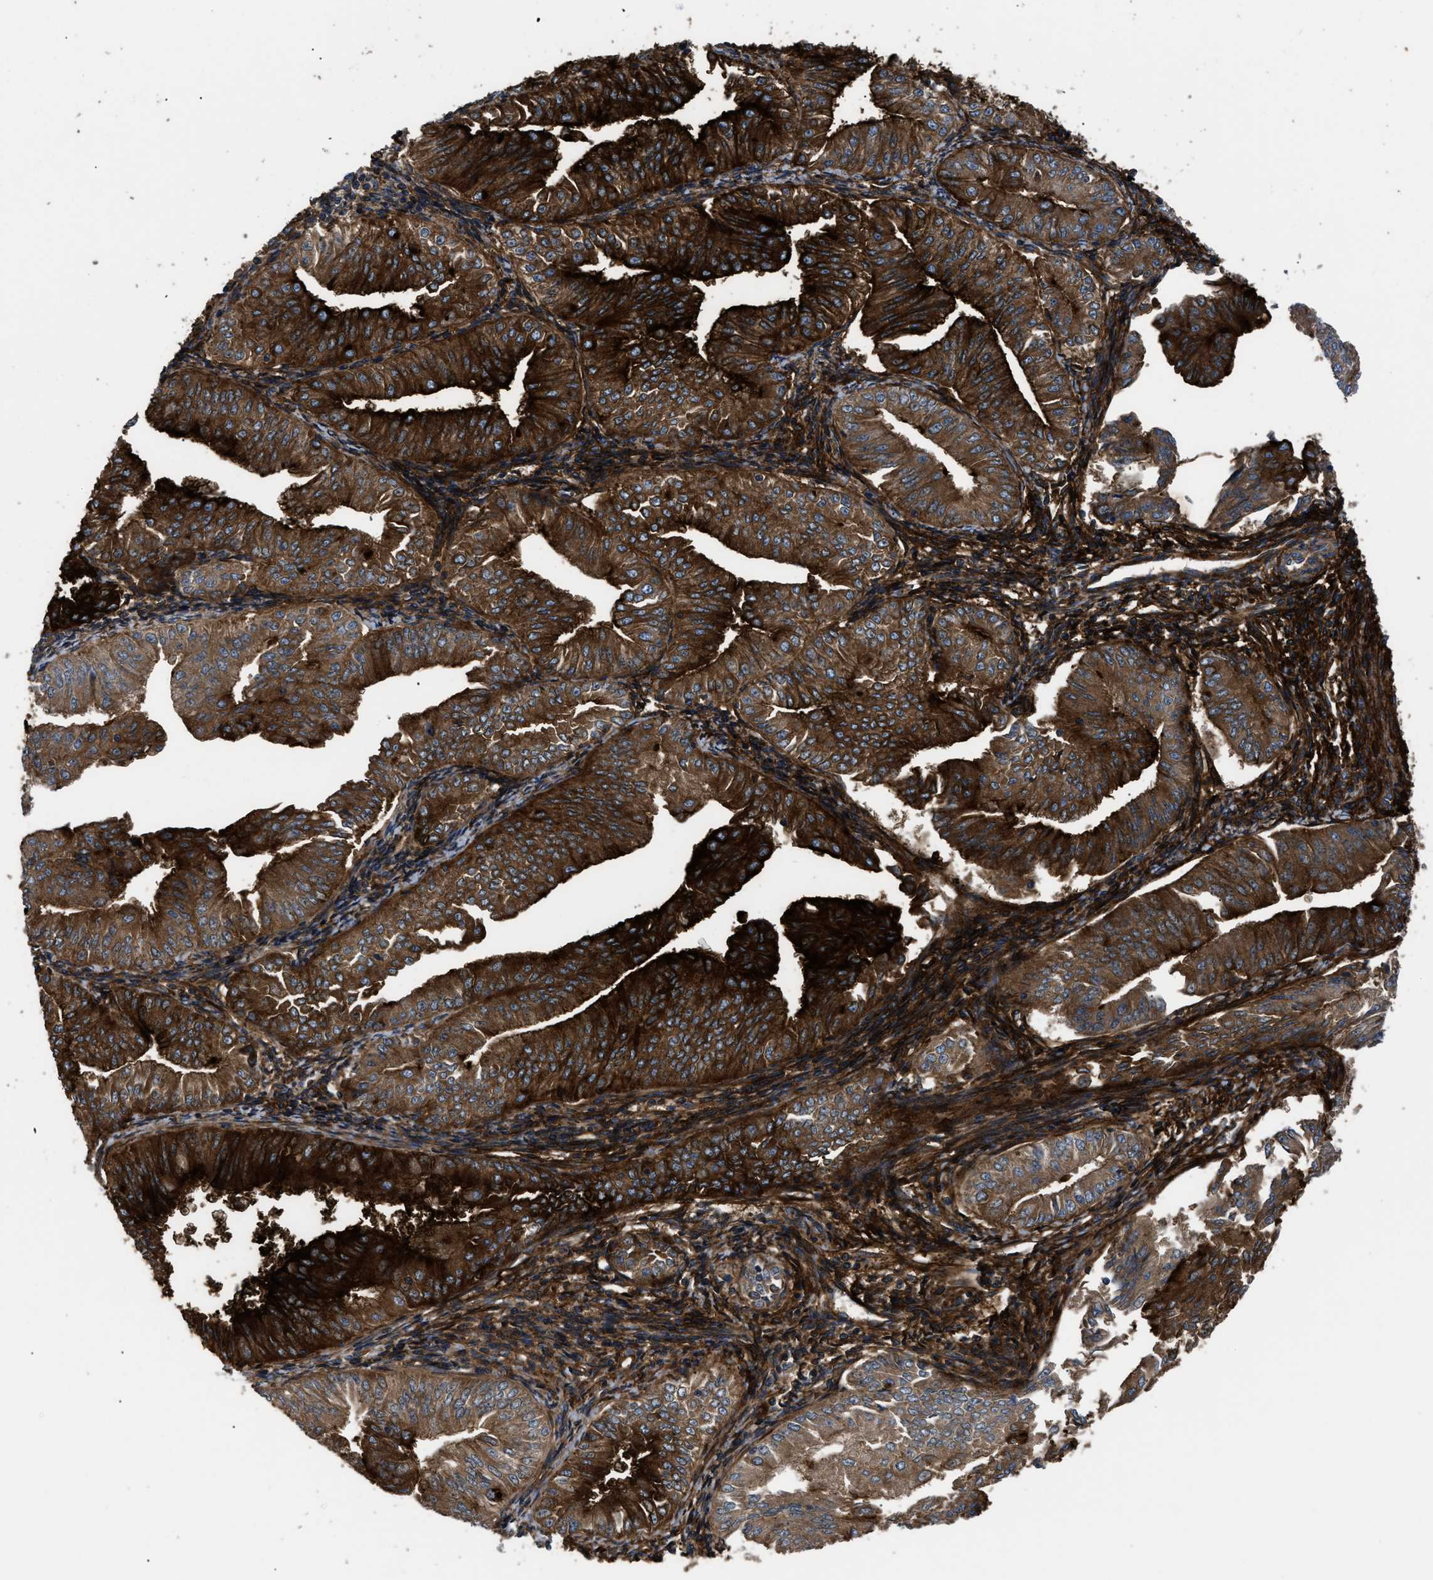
{"staining": {"intensity": "strong", "quantity": ">75%", "location": "cytoplasmic/membranous"}, "tissue": "endometrial cancer", "cell_type": "Tumor cells", "image_type": "cancer", "snomed": [{"axis": "morphology", "description": "Normal tissue, NOS"}, {"axis": "morphology", "description": "Adenocarcinoma, NOS"}, {"axis": "topography", "description": "Endometrium"}], "caption": "This micrograph exhibits IHC staining of endometrial cancer, with high strong cytoplasmic/membranous expression in about >75% of tumor cells.", "gene": "NT5E", "patient": {"sex": "female", "age": 53}}